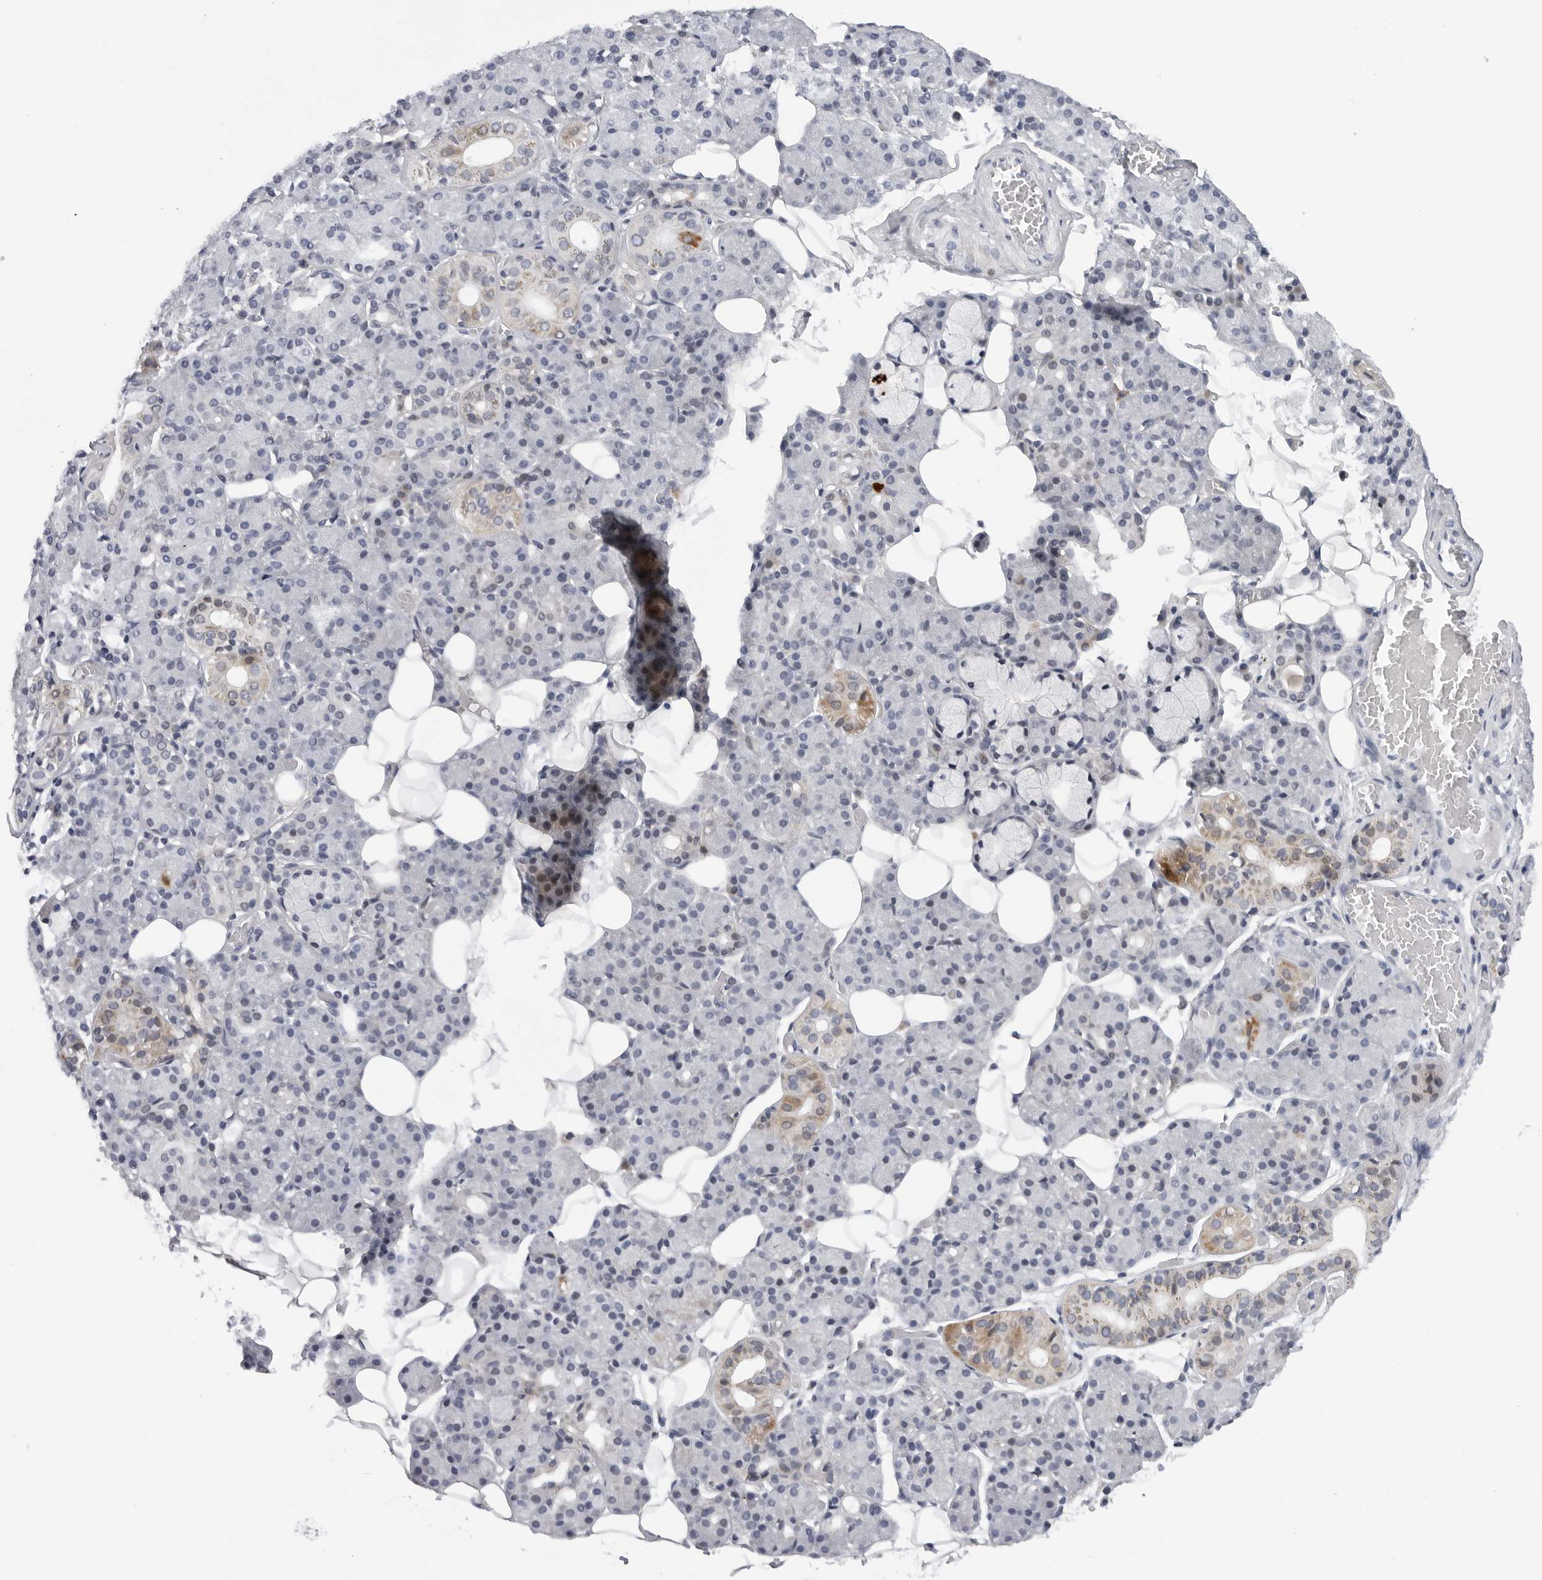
{"staining": {"intensity": "moderate", "quantity": "<25%", "location": "cytoplasmic/membranous"}, "tissue": "salivary gland", "cell_type": "Glandular cells", "image_type": "normal", "snomed": [{"axis": "morphology", "description": "Normal tissue, NOS"}, {"axis": "topography", "description": "Salivary gland"}], "caption": "This is a histology image of immunohistochemistry staining of normal salivary gland, which shows moderate positivity in the cytoplasmic/membranous of glandular cells.", "gene": "CDK20", "patient": {"sex": "male", "age": 63}}